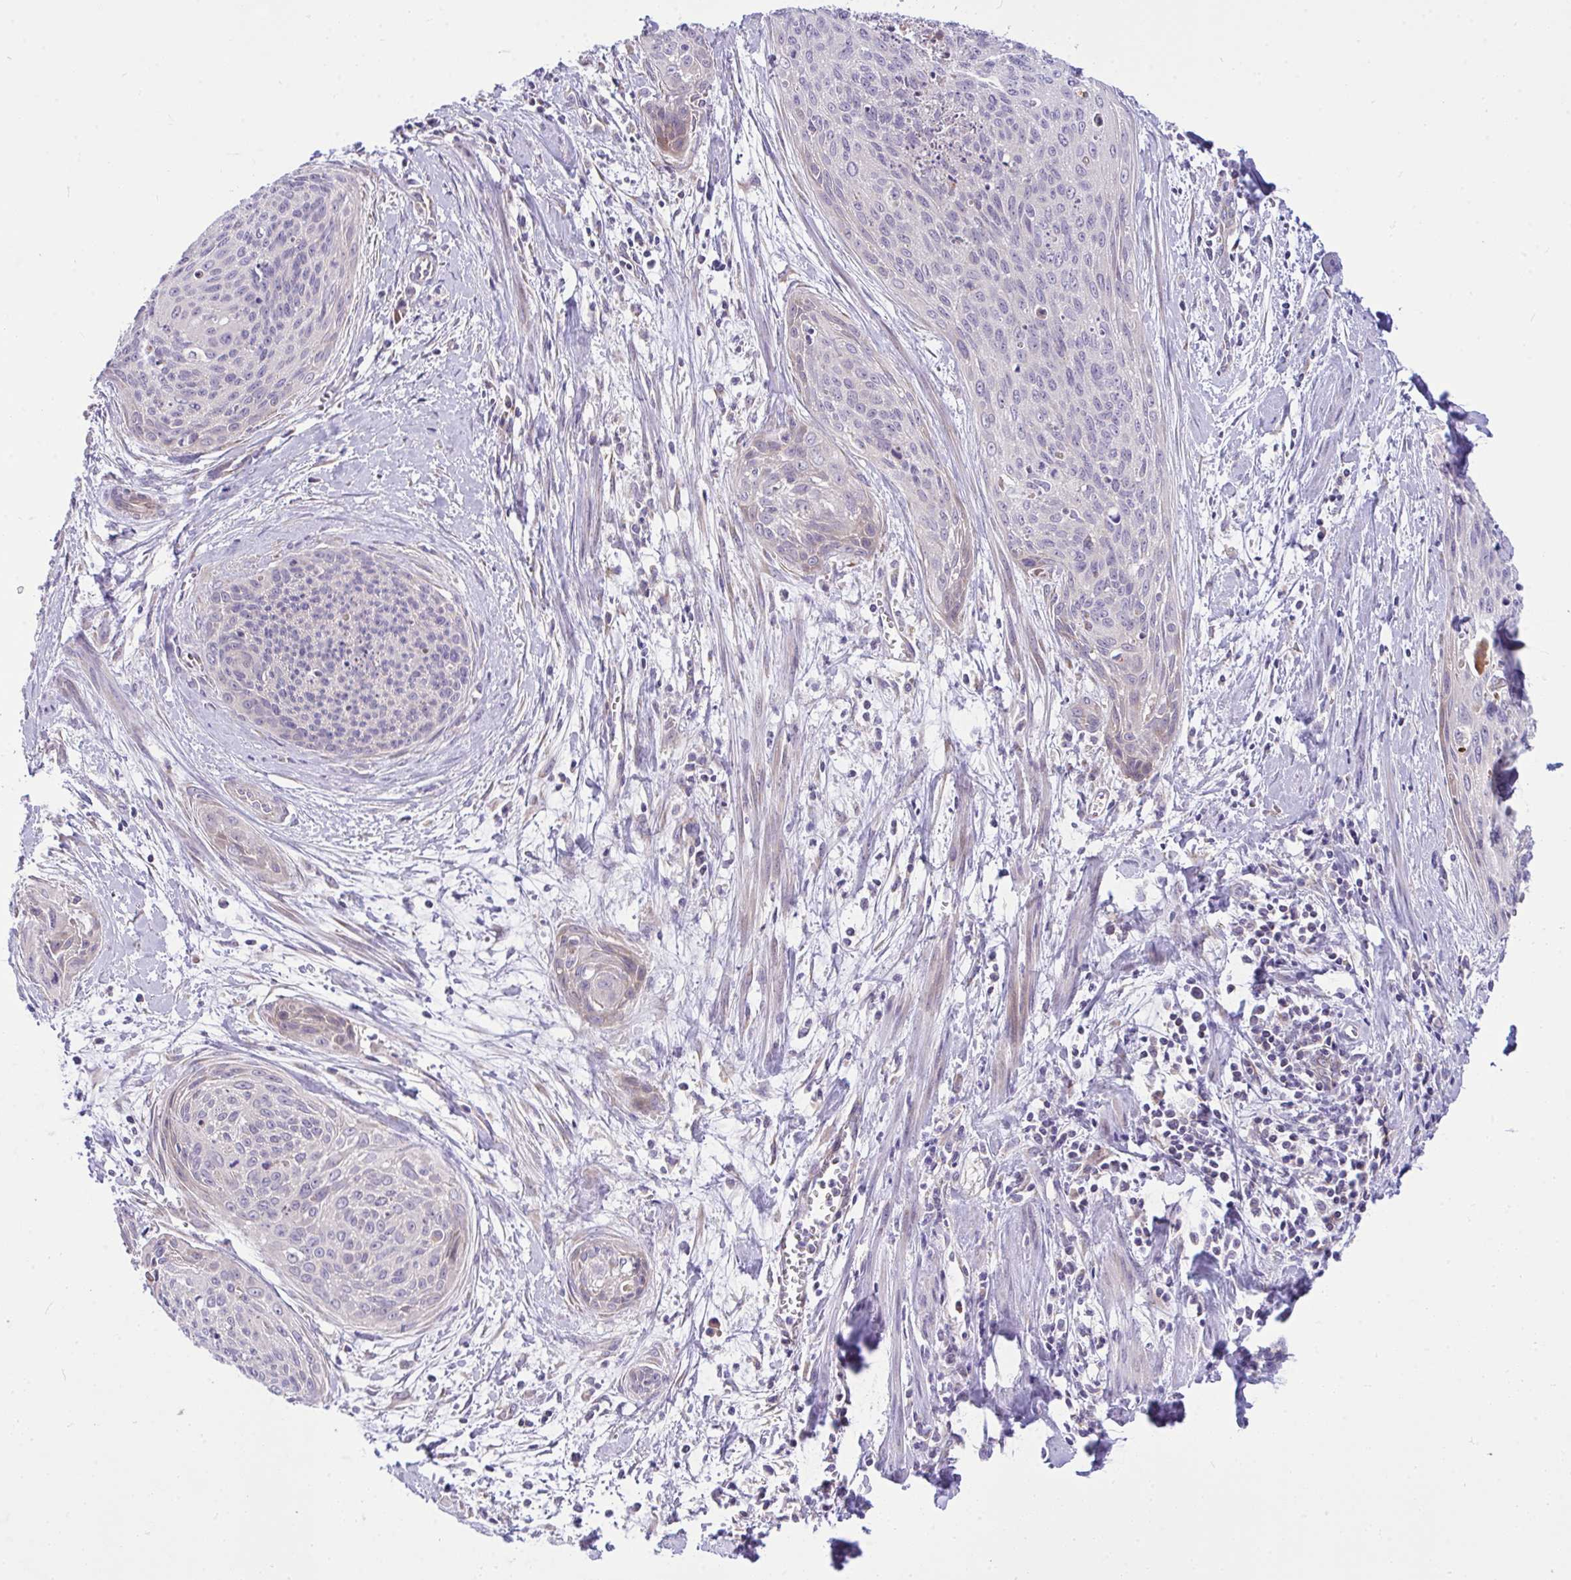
{"staining": {"intensity": "negative", "quantity": "none", "location": "none"}, "tissue": "cervical cancer", "cell_type": "Tumor cells", "image_type": "cancer", "snomed": [{"axis": "morphology", "description": "Squamous cell carcinoma, NOS"}, {"axis": "topography", "description": "Cervix"}], "caption": "Immunohistochemistry histopathology image of squamous cell carcinoma (cervical) stained for a protein (brown), which displays no expression in tumor cells.", "gene": "CEP63", "patient": {"sex": "female", "age": 55}}